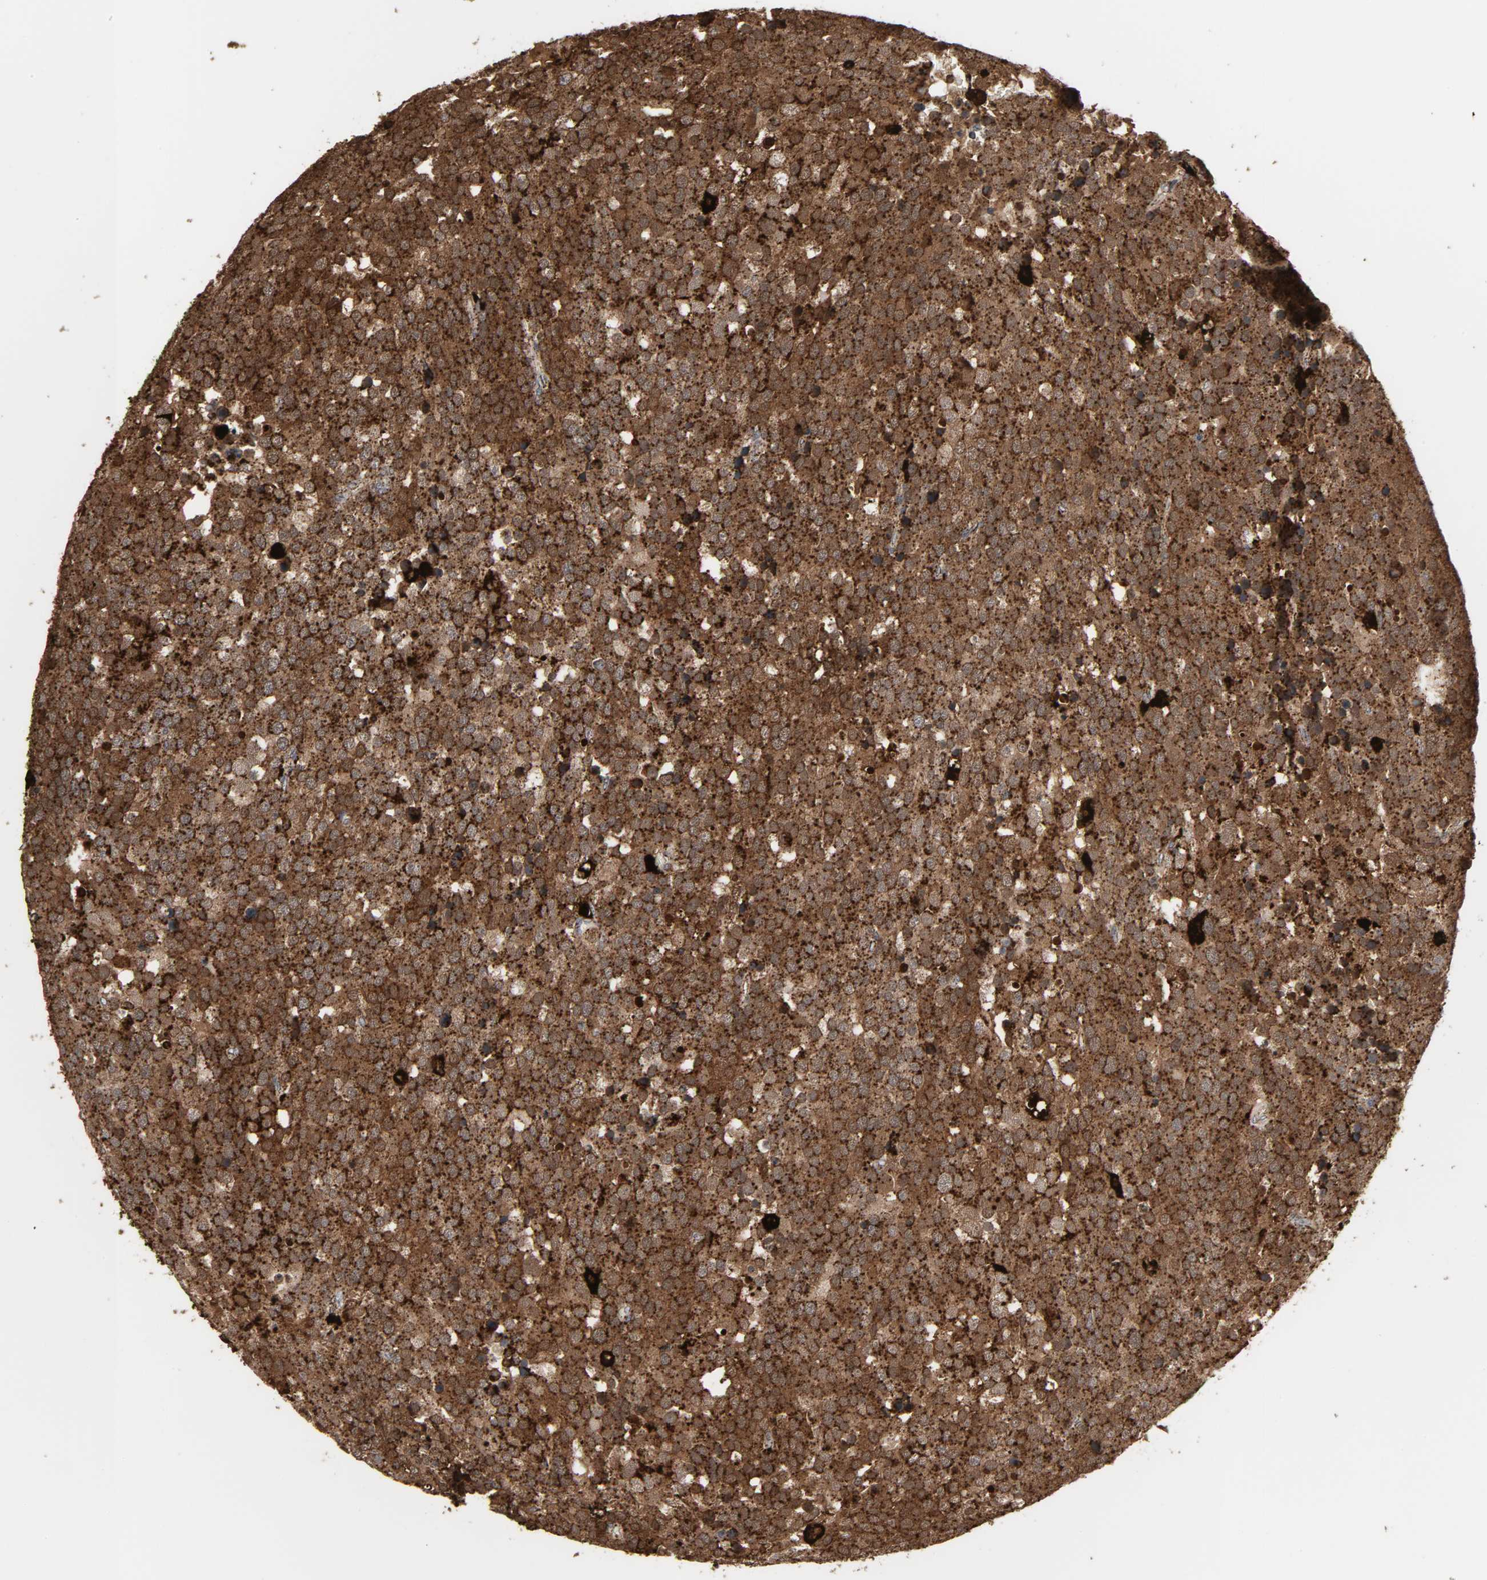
{"staining": {"intensity": "strong", "quantity": ">75%", "location": "cytoplasmic/membranous"}, "tissue": "testis cancer", "cell_type": "Tumor cells", "image_type": "cancer", "snomed": [{"axis": "morphology", "description": "Seminoma, NOS"}, {"axis": "topography", "description": "Testis"}], "caption": "Protein staining of testis cancer tissue displays strong cytoplasmic/membranous staining in about >75% of tumor cells.", "gene": "PSAP", "patient": {"sex": "male", "age": 71}}